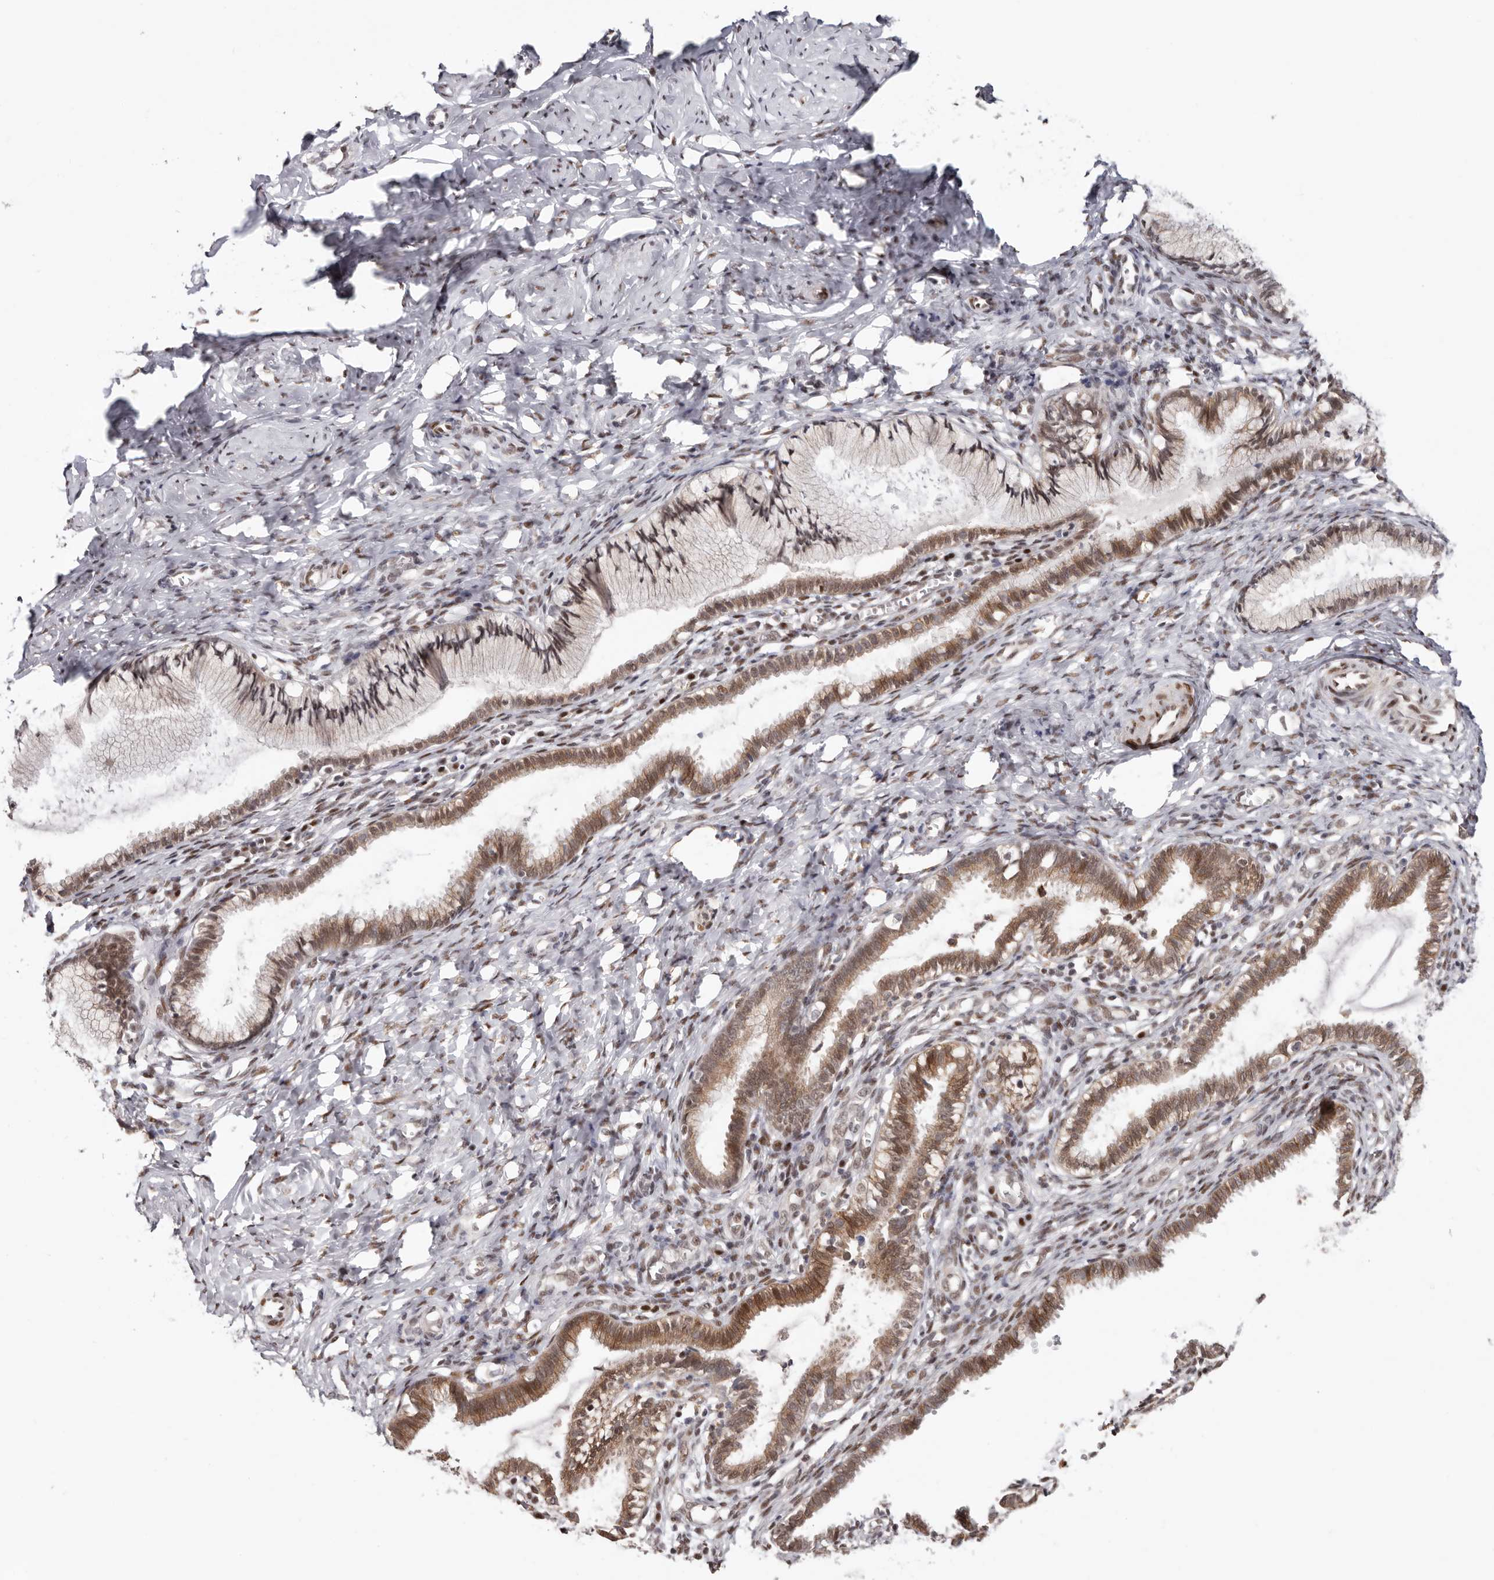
{"staining": {"intensity": "moderate", "quantity": "25%-75%", "location": "cytoplasmic/membranous,nuclear"}, "tissue": "cervix", "cell_type": "Glandular cells", "image_type": "normal", "snomed": [{"axis": "morphology", "description": "Normal tissue, NOS"}, {"axis": "topography", "description": "Cervix"}], "caption": "Cervix stained with IHC displays moderate cytoplasmic/membranous,nuclear positivity in approximately 25%-75% of glandular cells.", "gene": "SMAD7", "patient": {"sex": "female", "age": 27}}